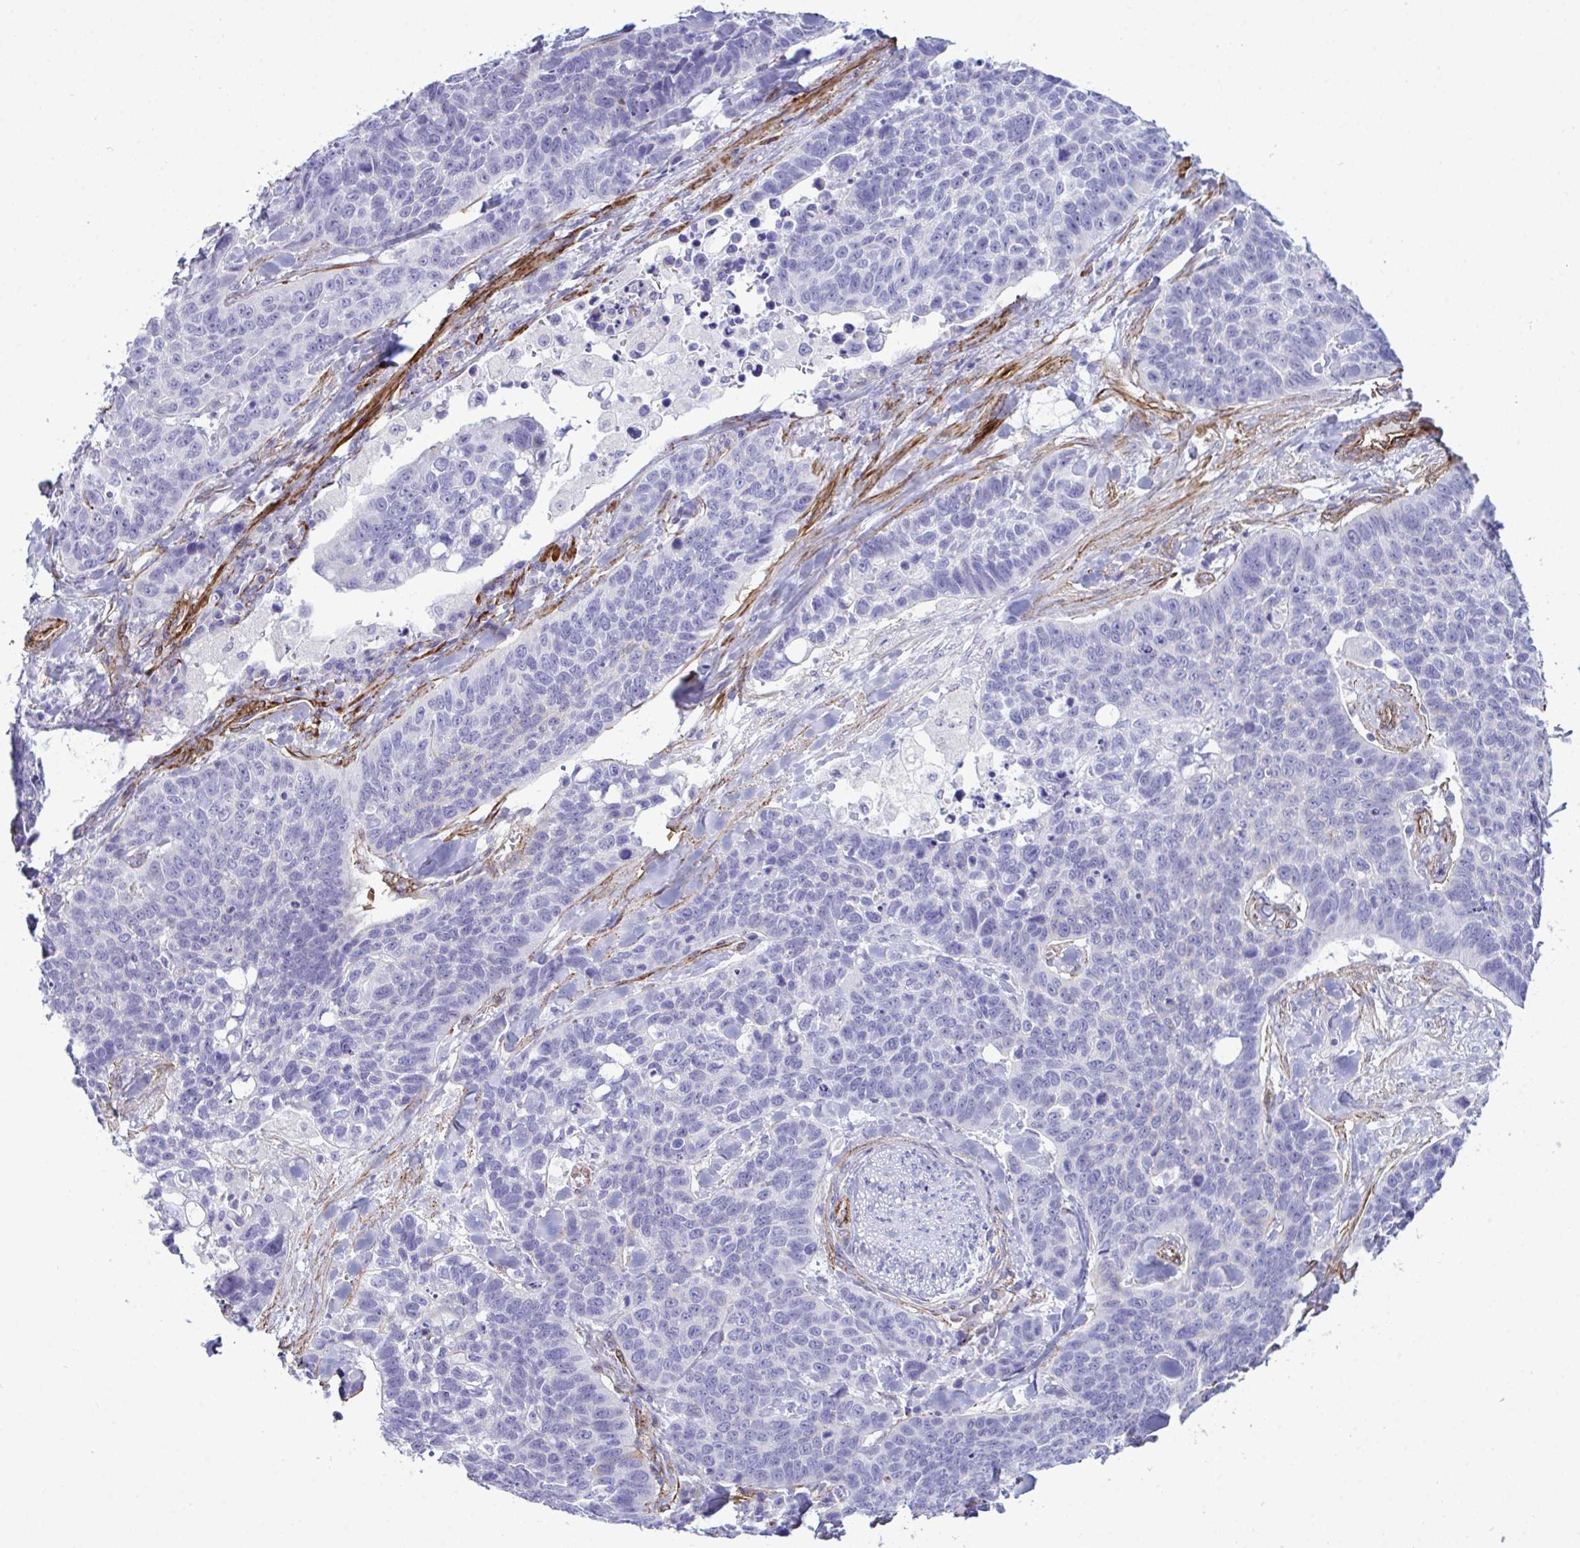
{"staining": {"intensity": "negative", "quantity": "none", "location": "none"}, "tissue": "lung cancer", "cell_type": "Tumor cells", "image_type": "cancer", "snomed": [{"axis": "morphology", "description": "Squamous cell carcinoma, NOS"}, {"axis": "topography", "description": "Lung"}], "caption": "The histopathology image displays no significant staining in tumor cells of lung squamous cell carcinoma.", "gene": "SYNPO2L", "patient": {"sex": "male", "age": 62}}